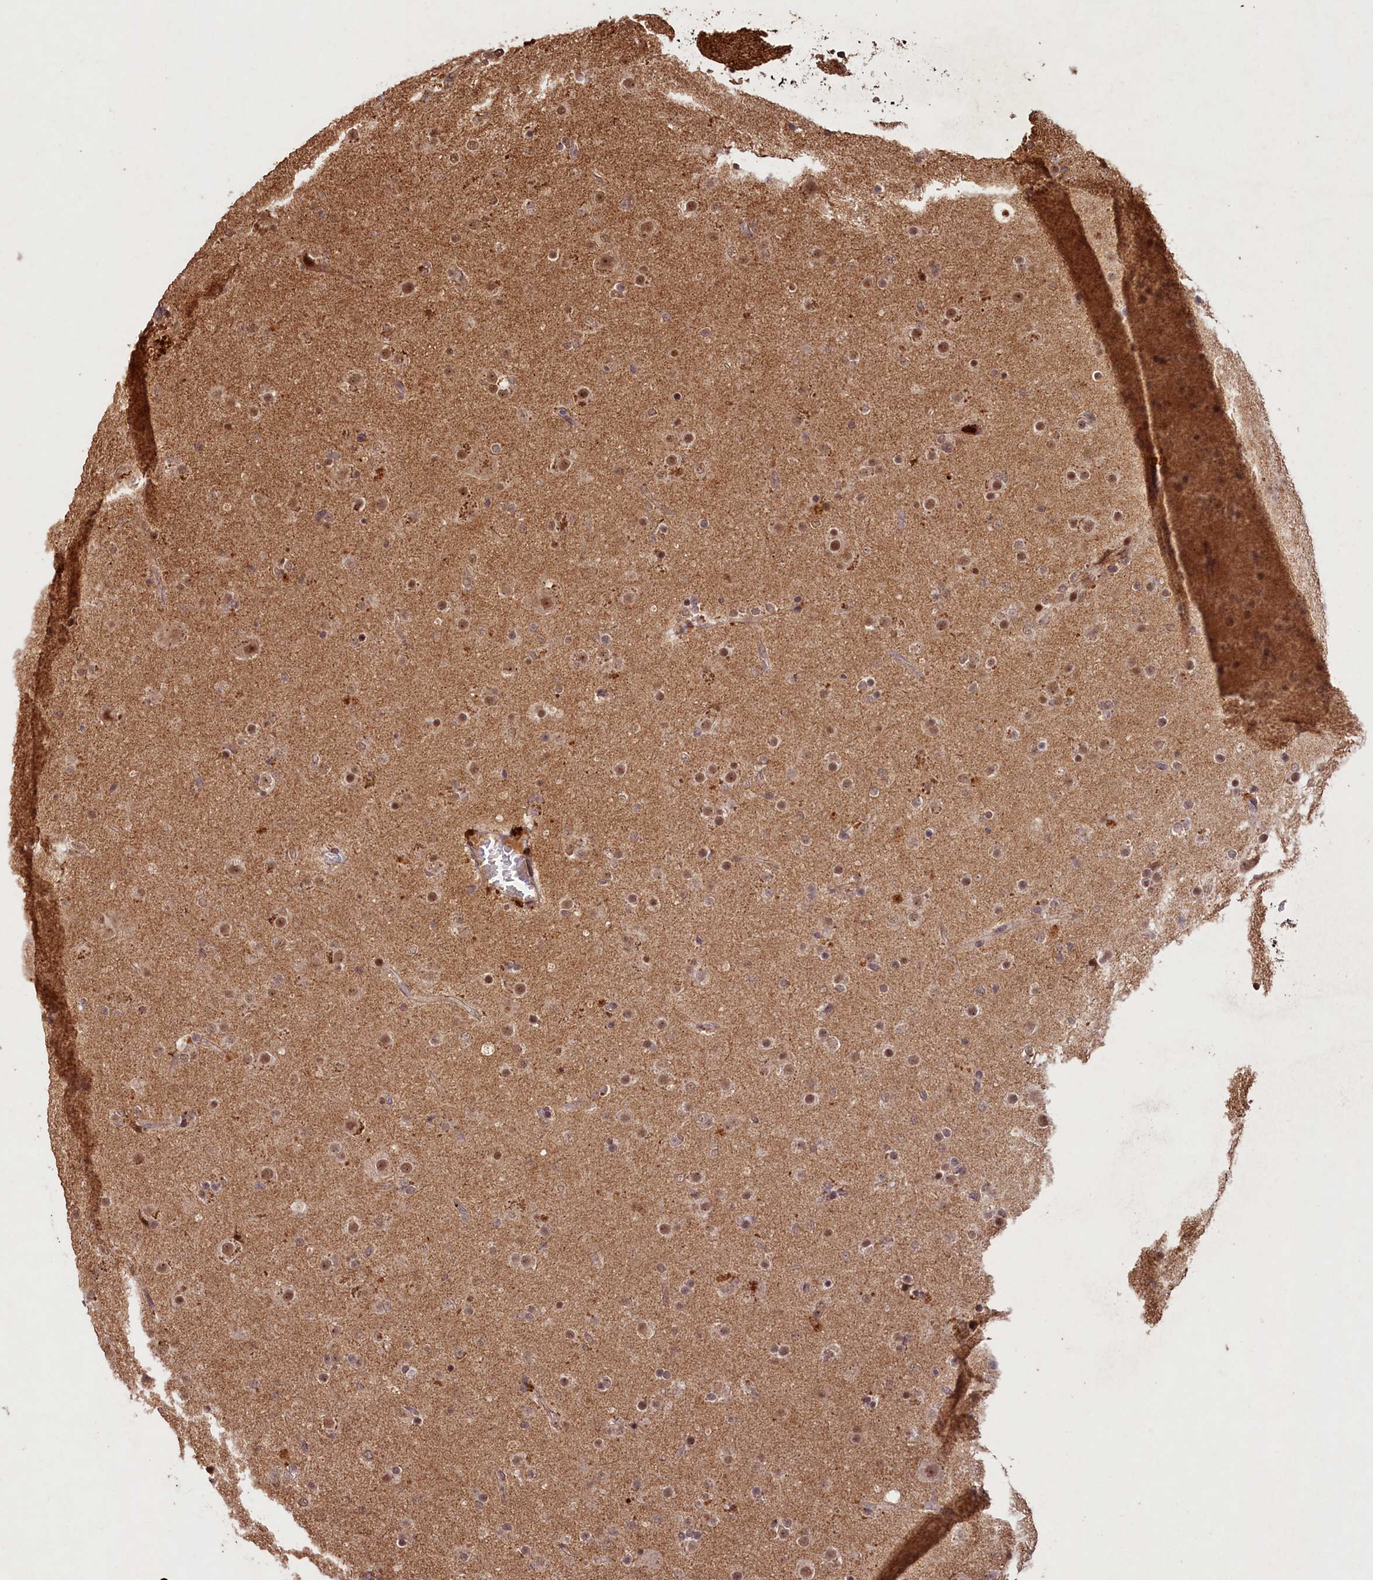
{"staining": {"intensity": "moderate", "quantity": ">75%", "location": "nuclear"}, "tissue": "glioma", "cell_type": "Tumor cells", "image_type": "cancer", "snomed": [{"axis": "morphology", "description": "Glioma, malignant, Low grade"}, {"axis": "topography", "description": "Brain"}], "caption": "The photomicrograph demonstrates a brown stain indicating the presence of a protein in the nuclear of tumor cells in low-grade glioma (malignant).", "gene": "SHPRH", "patient": {"sex": "male", "age": 65}}